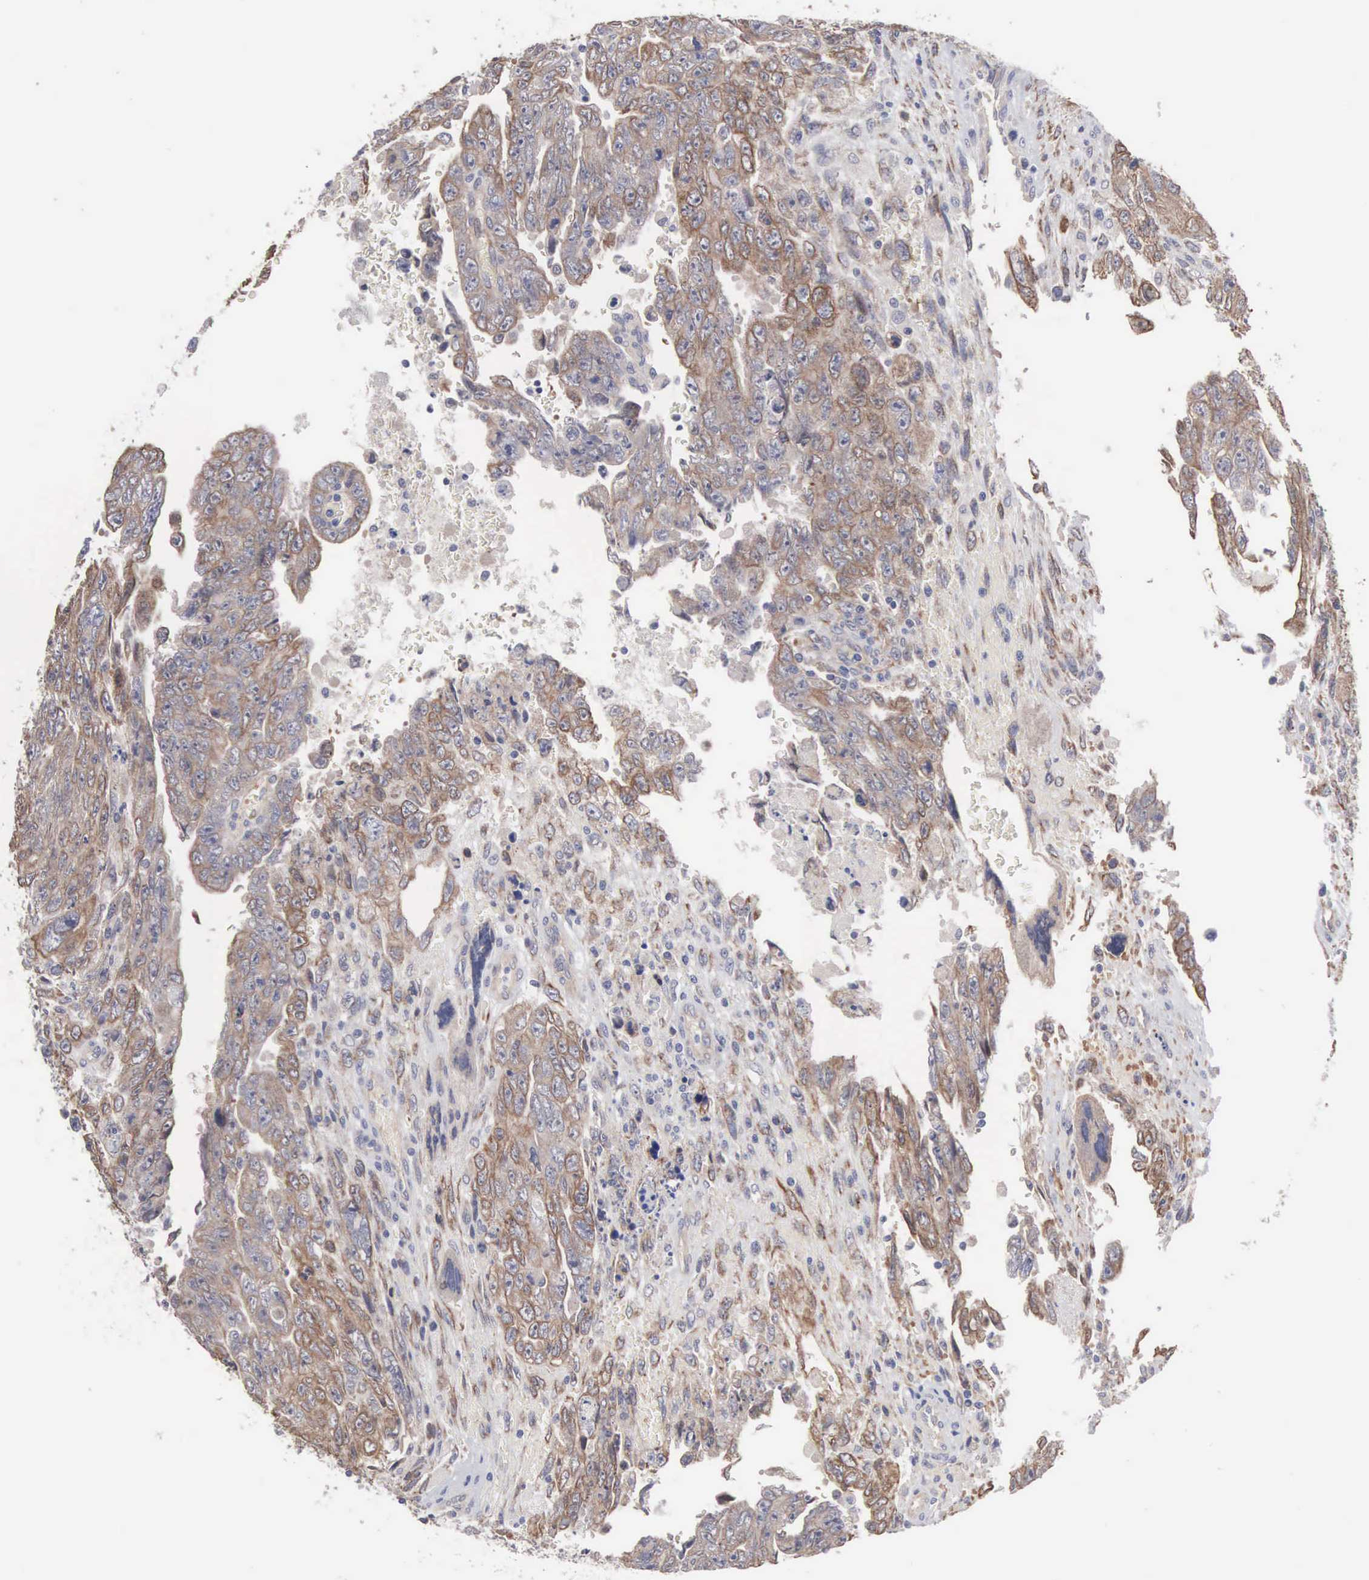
{"staining": {"intensity": "moderate", "quantity": ">75%", "location": "cytoplasmic/membranous"}, "tissue": "testis cancer", "cell_type": "Tumor cells", "image_type": "cancer", "snomed": [{"axis": "morphology", "description": "Carcinoma, Embryonal, NOS"}, {"axis": "topography", "description": "Testis"}], "caption": "High-magnification brightfield microscopy of embryonal carcinoma (testis) stained with DAB (3,3'-diaminobenzidine) (brown) and counterstained with hematoxylin (blue). tumor cells exhibit moderate cytoplasmic/membranous expression is appreciated in about>75% of cells.", "gene": "INF2", "patient": {"sex": "male", "age": 28}}